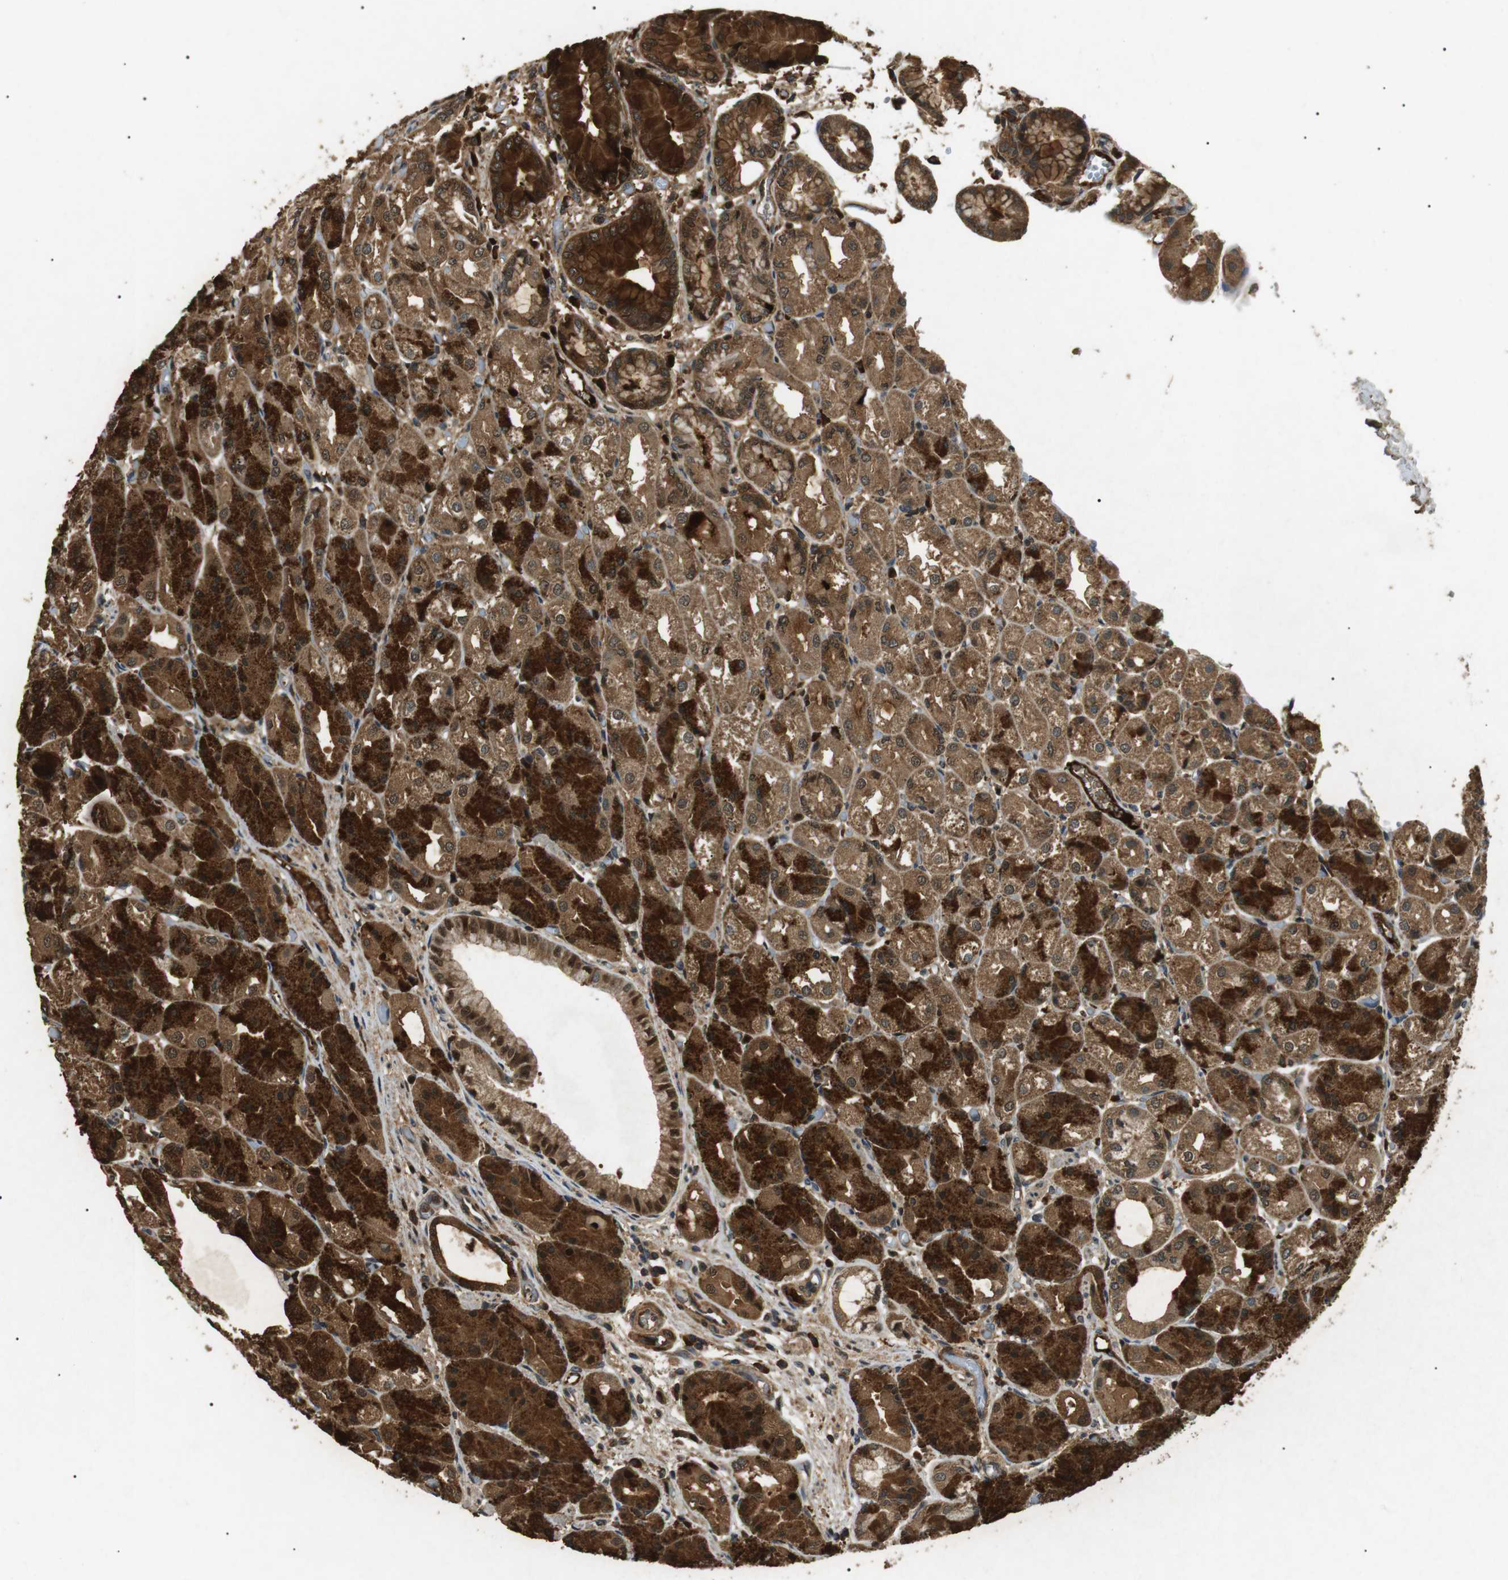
{"staining": {"intensity": "strong", "quantity": ">75%", "location": "cytoplasmic/membranous"}, "tissue": "stomach", "cell_type": "Glandular cells", "image_type": "normal", "snomed": [{"axis": "morphology", "description": "Normal tissue, NOS"}, {"axis": "topography", "description": "Stomach, upper"}], "caption": "Stomach stained with immunohistochemistry (IHC) demonstrates strong cytoplasmic/membranous expression in about >75% of glandular cells. (DAB IHC with brightfield microscopy, high magnification).", "gene": "TBC1D15", "patient": {"sex": "male", "age": 72}}